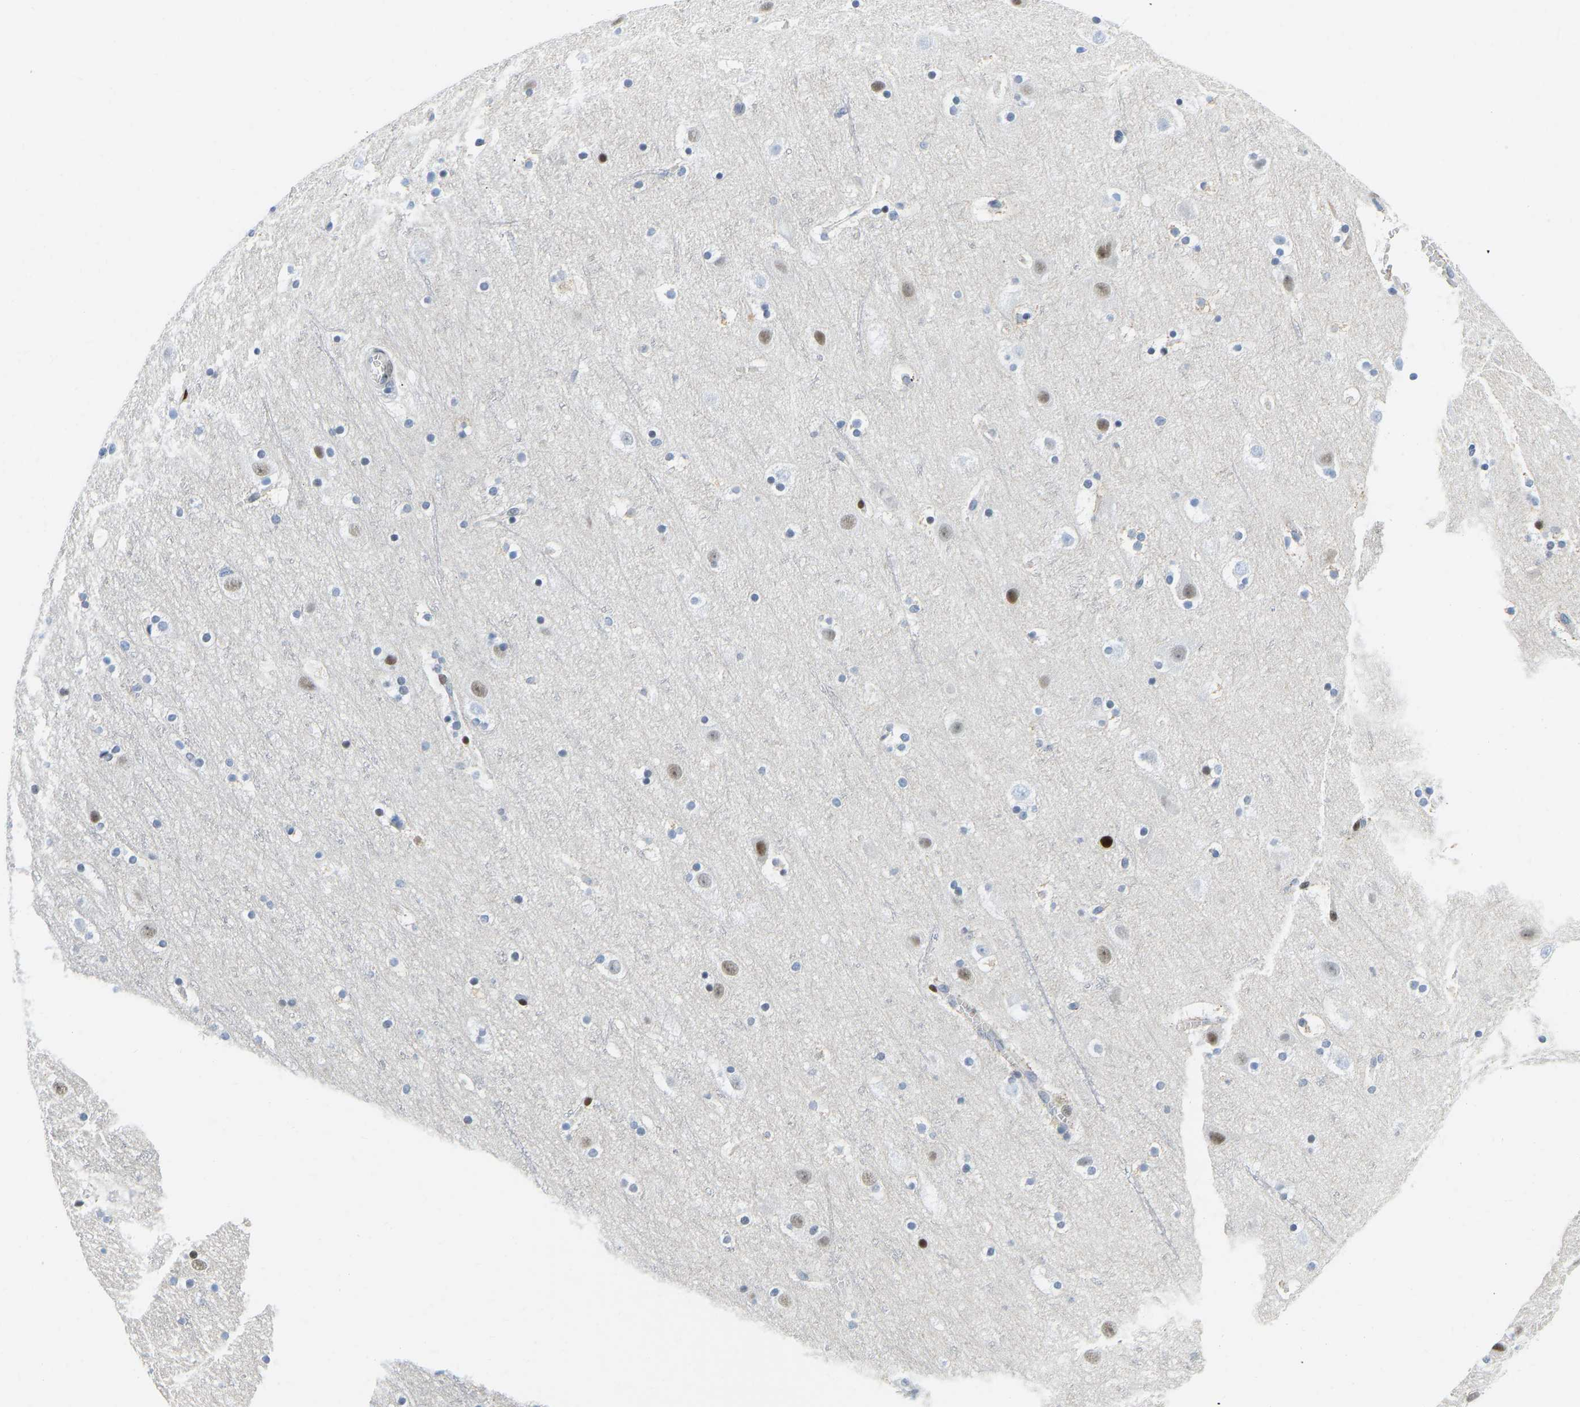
{"staining": {"intensity": "negative", "quantity": "none", "location": "none"}, "tissue": "cerebral cortex", "cell_type": "Endothelial cells", "image_type": "normal", "snomed": [{"axis": "morphology", "description": "Normal tissue, NOS"}, {"axis": "topography", "description": "Cerebral cortex"}], "caption": "Benign cerebral cortex was stained to show a protein in brown. There is no significant positivity in endothelial cells.", "gene": "HDAC5", "patient": {"sex": "male", "age": 45}}